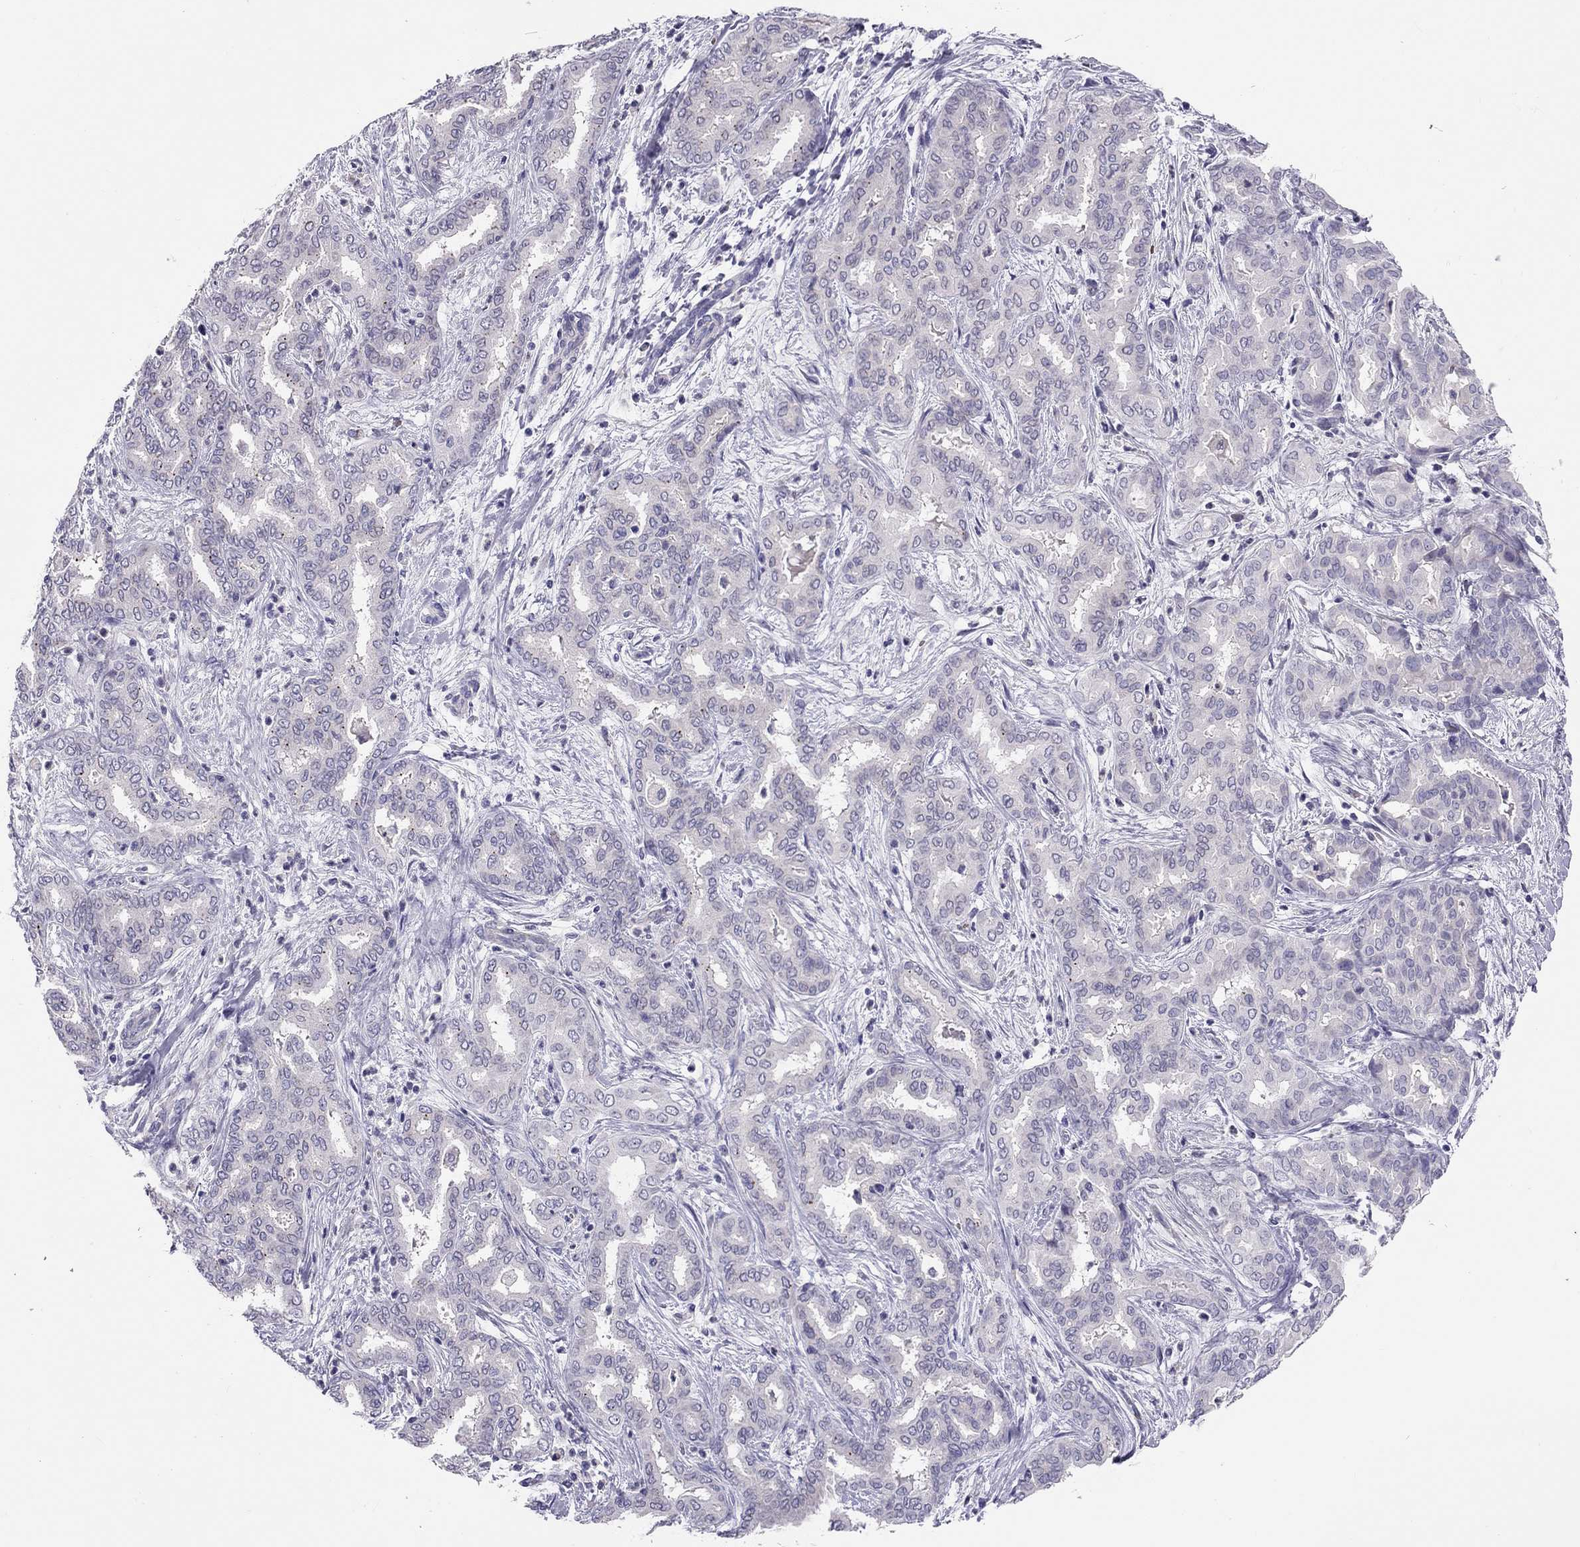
{"staining": {"intensity": "negative", "quantity": "none", "location": "none"}, "tissue": "liver cancer", "cell_type": "Tumor cells", "image_type": "cancer", "snomed": [{"axis": "morphology", "description": "Cholangiocarcinoma"}, {"axis": "topography", "description": "Liver"}], "caption": "An immunohistochemistry (IHC) photomicrograph of liver cholangiocarcinoma is shown. There is no staining in tumor cells of liver cholangiocarcinoma.", "gene": "FRMD1", "patient": {"sex": "female", "age": 64}}